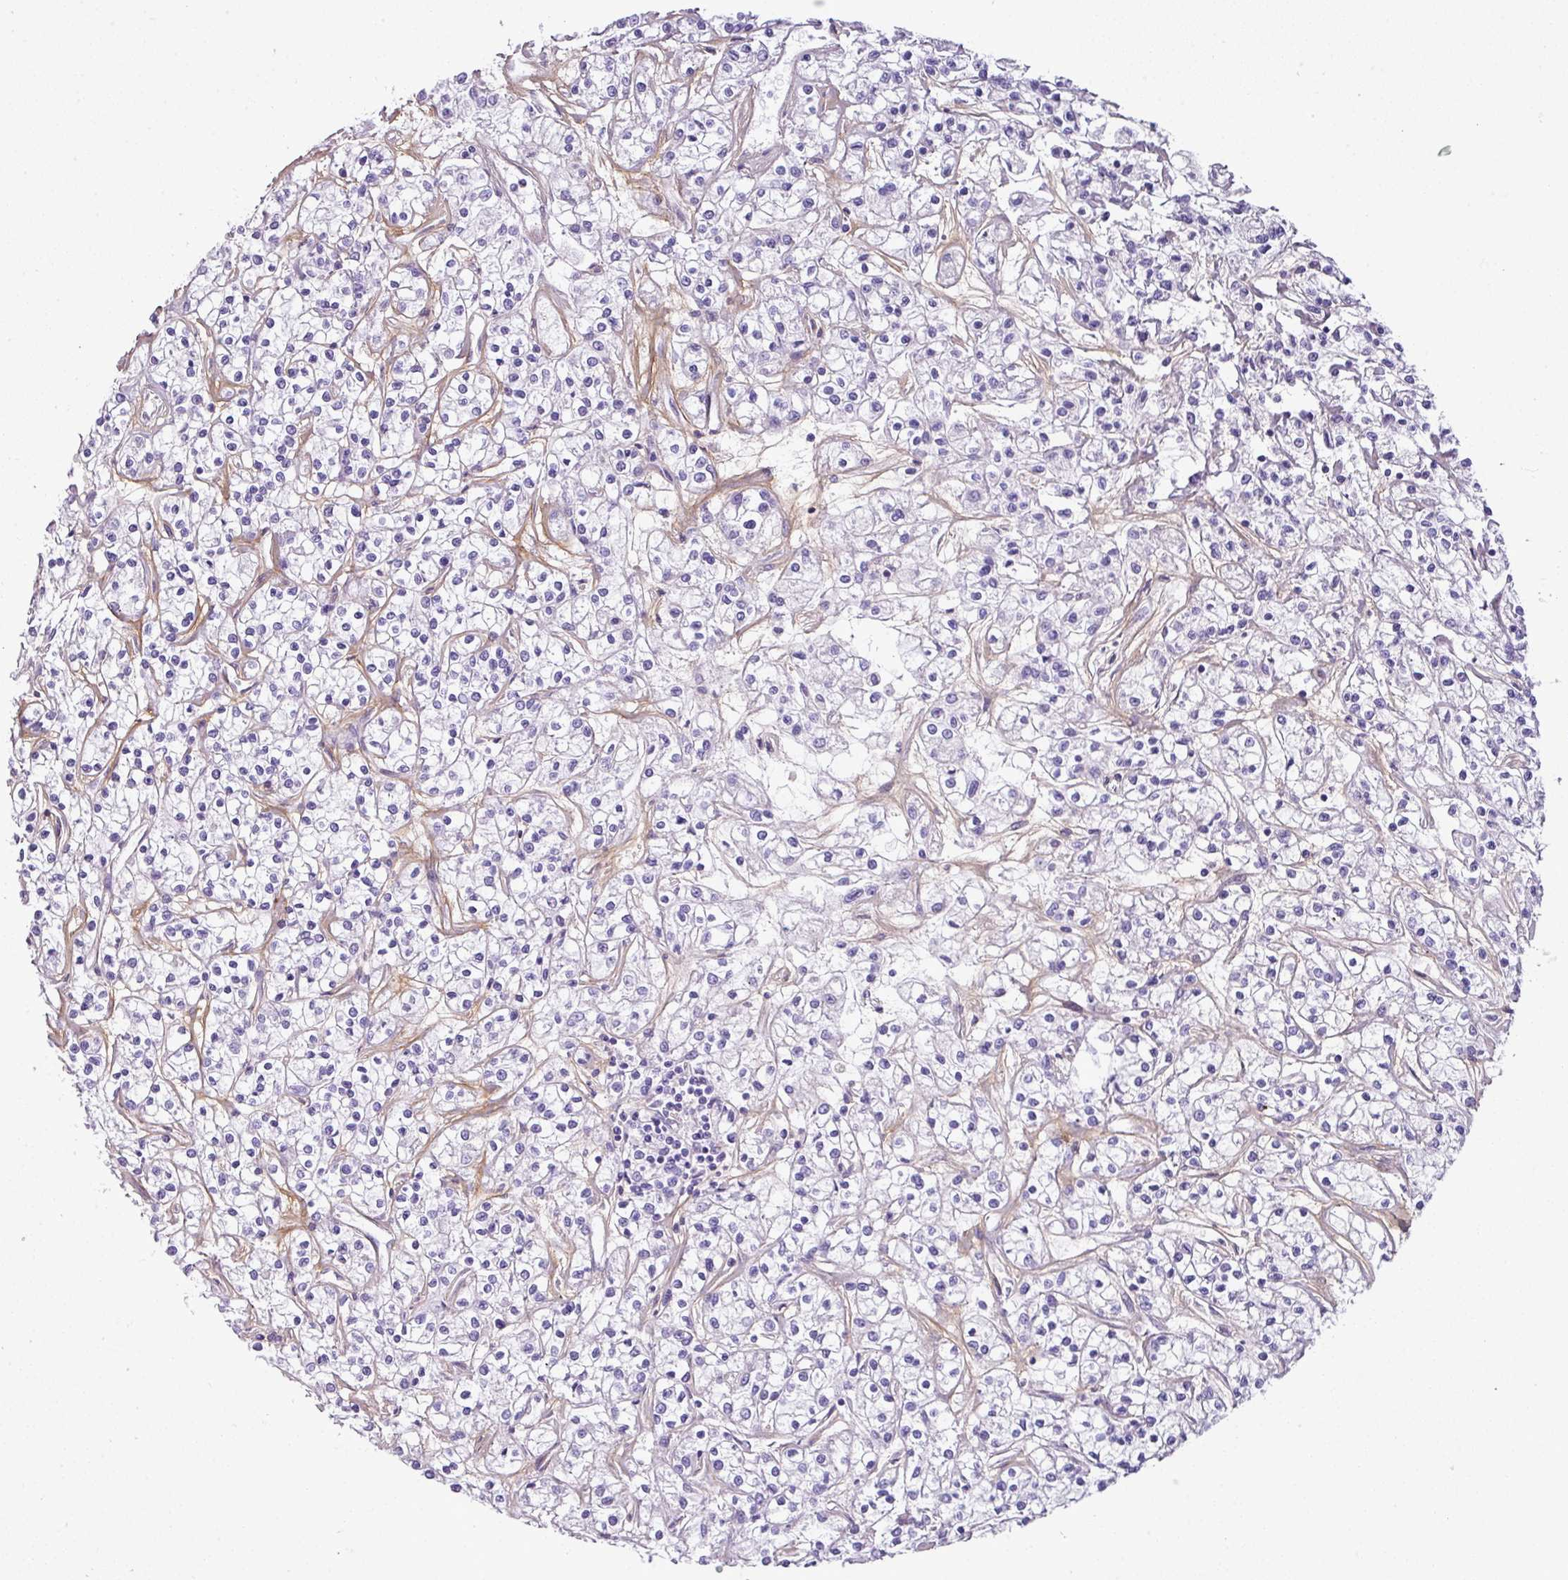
{"staining": {"intensity": "negative", "quantity": "none", "location": "none"}, "tissue": "renal cancer", "cell_type": "Tumor cells", "image_type": "cancer", "snomed": [{"axis": "morphology", "description": "Adenocarcinoma, NOS"}, {"axis": "topography", "description": "Kidney"}], "caption": "Immunohistochemical staining of renal adenocarcinoma shows no significant staining in tumor cells.", "gene": "PARD6G", "patient": {"sex": "female", "age": 59}}